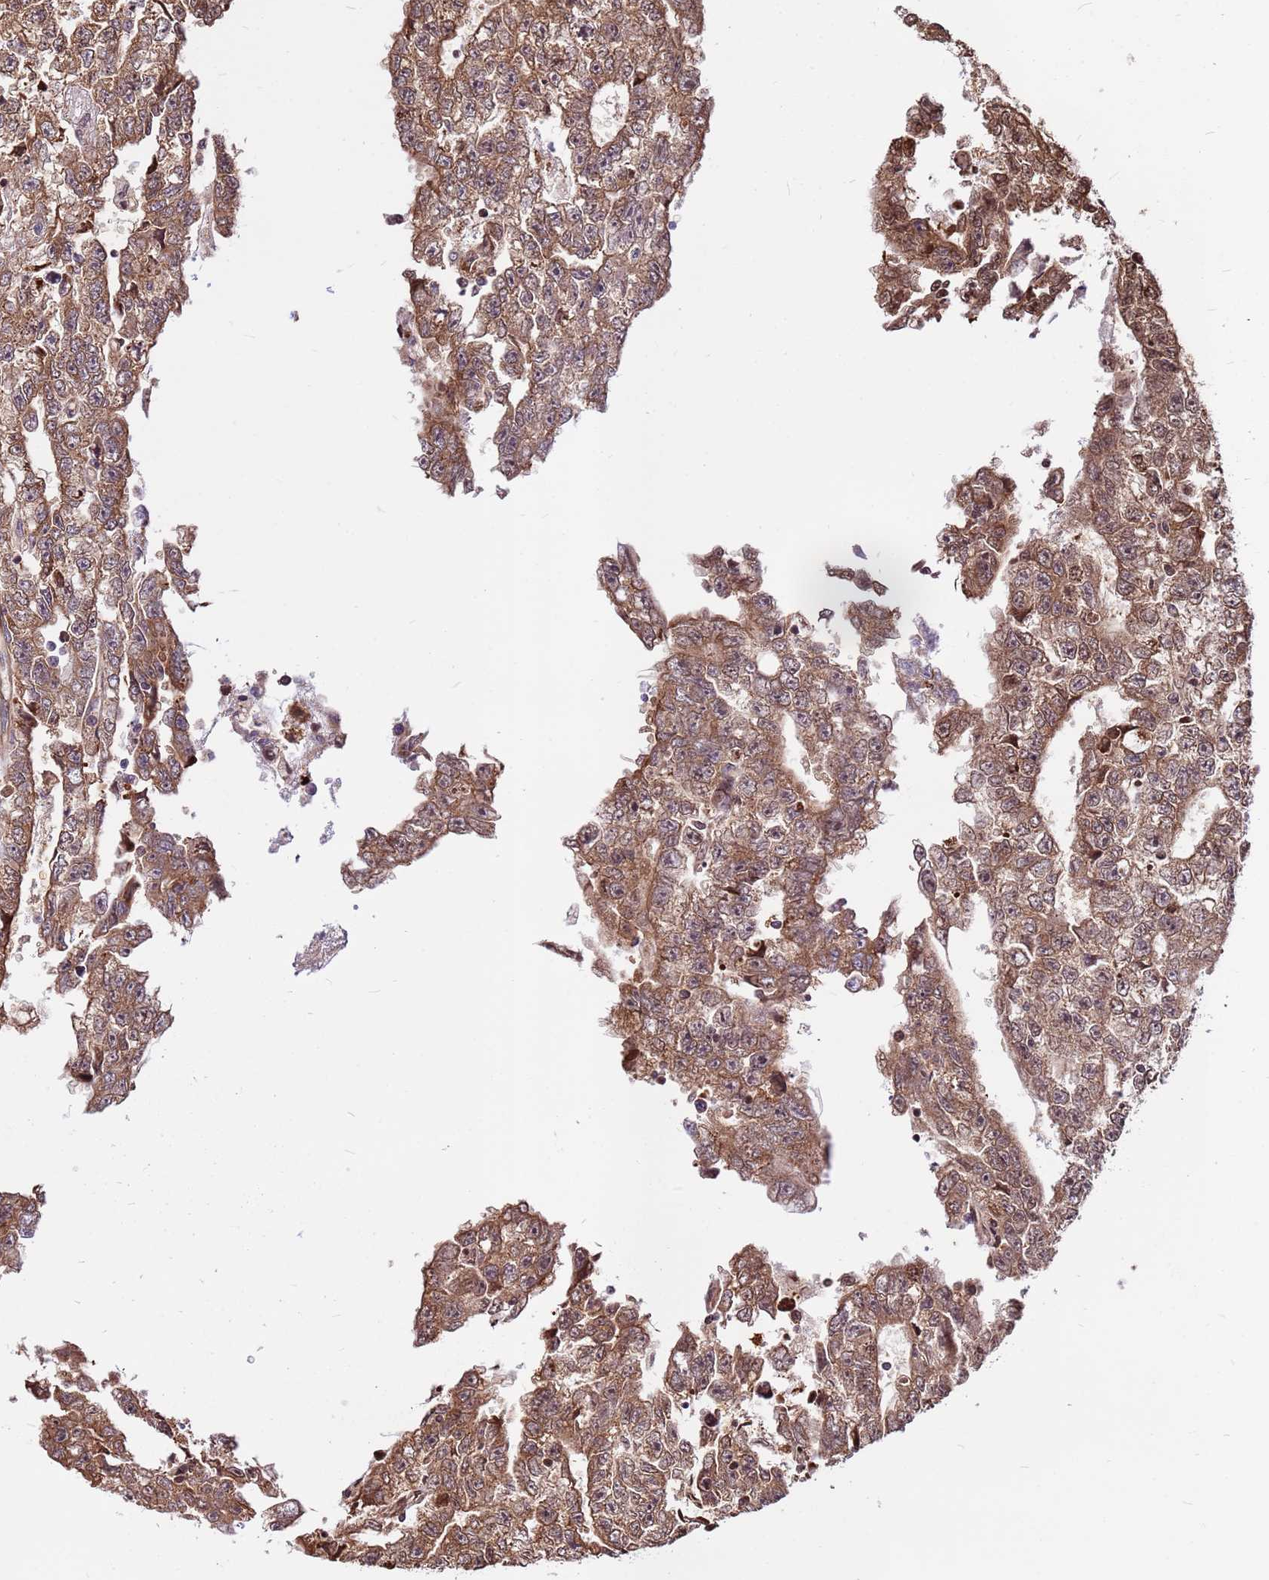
{"staining": {"intensity": "moderate", "quantity": ">75%", "location": "cytoplasmic/membranous"}, "tissue": "testis cancer", "cell_type": "Tumor cells", "image_type": "cancer", "snomed": [{"axis": "morphology", "description": "Carcinoma, Embryonal, NOS"}, {"axis": "topography", "description": "Testis"}], "caption": "An image showing moderate cytoplasmic/membranous positivity in approximately >75% of tumor cells in testis embryonal carcinoma, as visualized by brown immunohistochemical staining.", "gene": "ZNF669", "patient": {"sex": "male", "age": 25}}